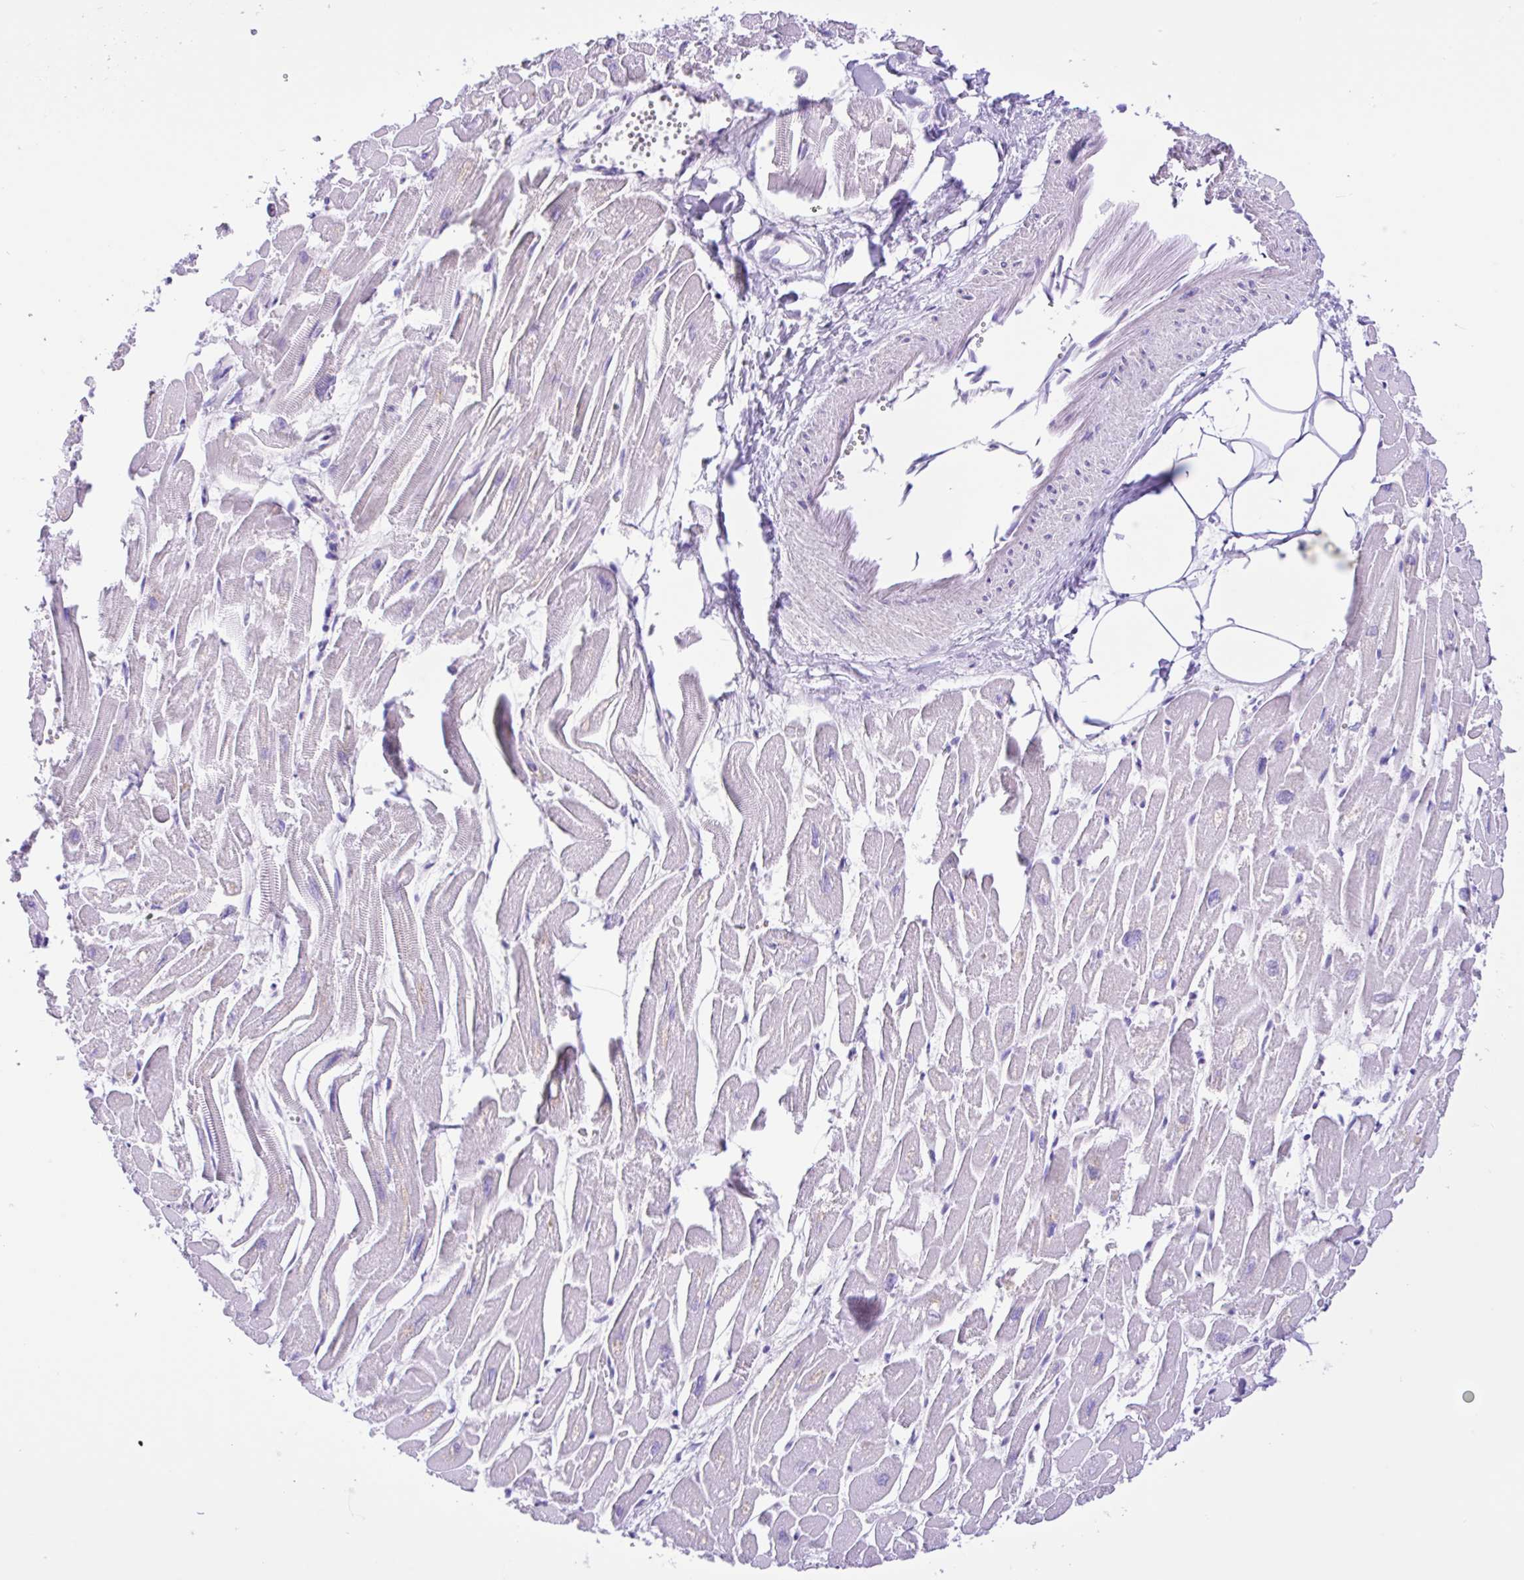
{"staining": {"intensity": "negative", "quantity": "none", "location": "none"}, "tissue": "heart muscle", "cell_type": "Cardiomyocytes", "image_type": "normal", "snomed": [{"axis": "morphology", "description": "Normal tissue, NOS"}, {"axis": "topography", "description": "Heart"}], "caption": "DAB immunohistochemical staining of unremarkable human heart muscle displays no significant expression in cardiomyocytes. Brightfield microscopy of IHC stained with DAB (brown) and hematoxylin (blue), captured at high magnification.", "gene": "ANO4", "patient": {"sex": "male", "age": 54}}